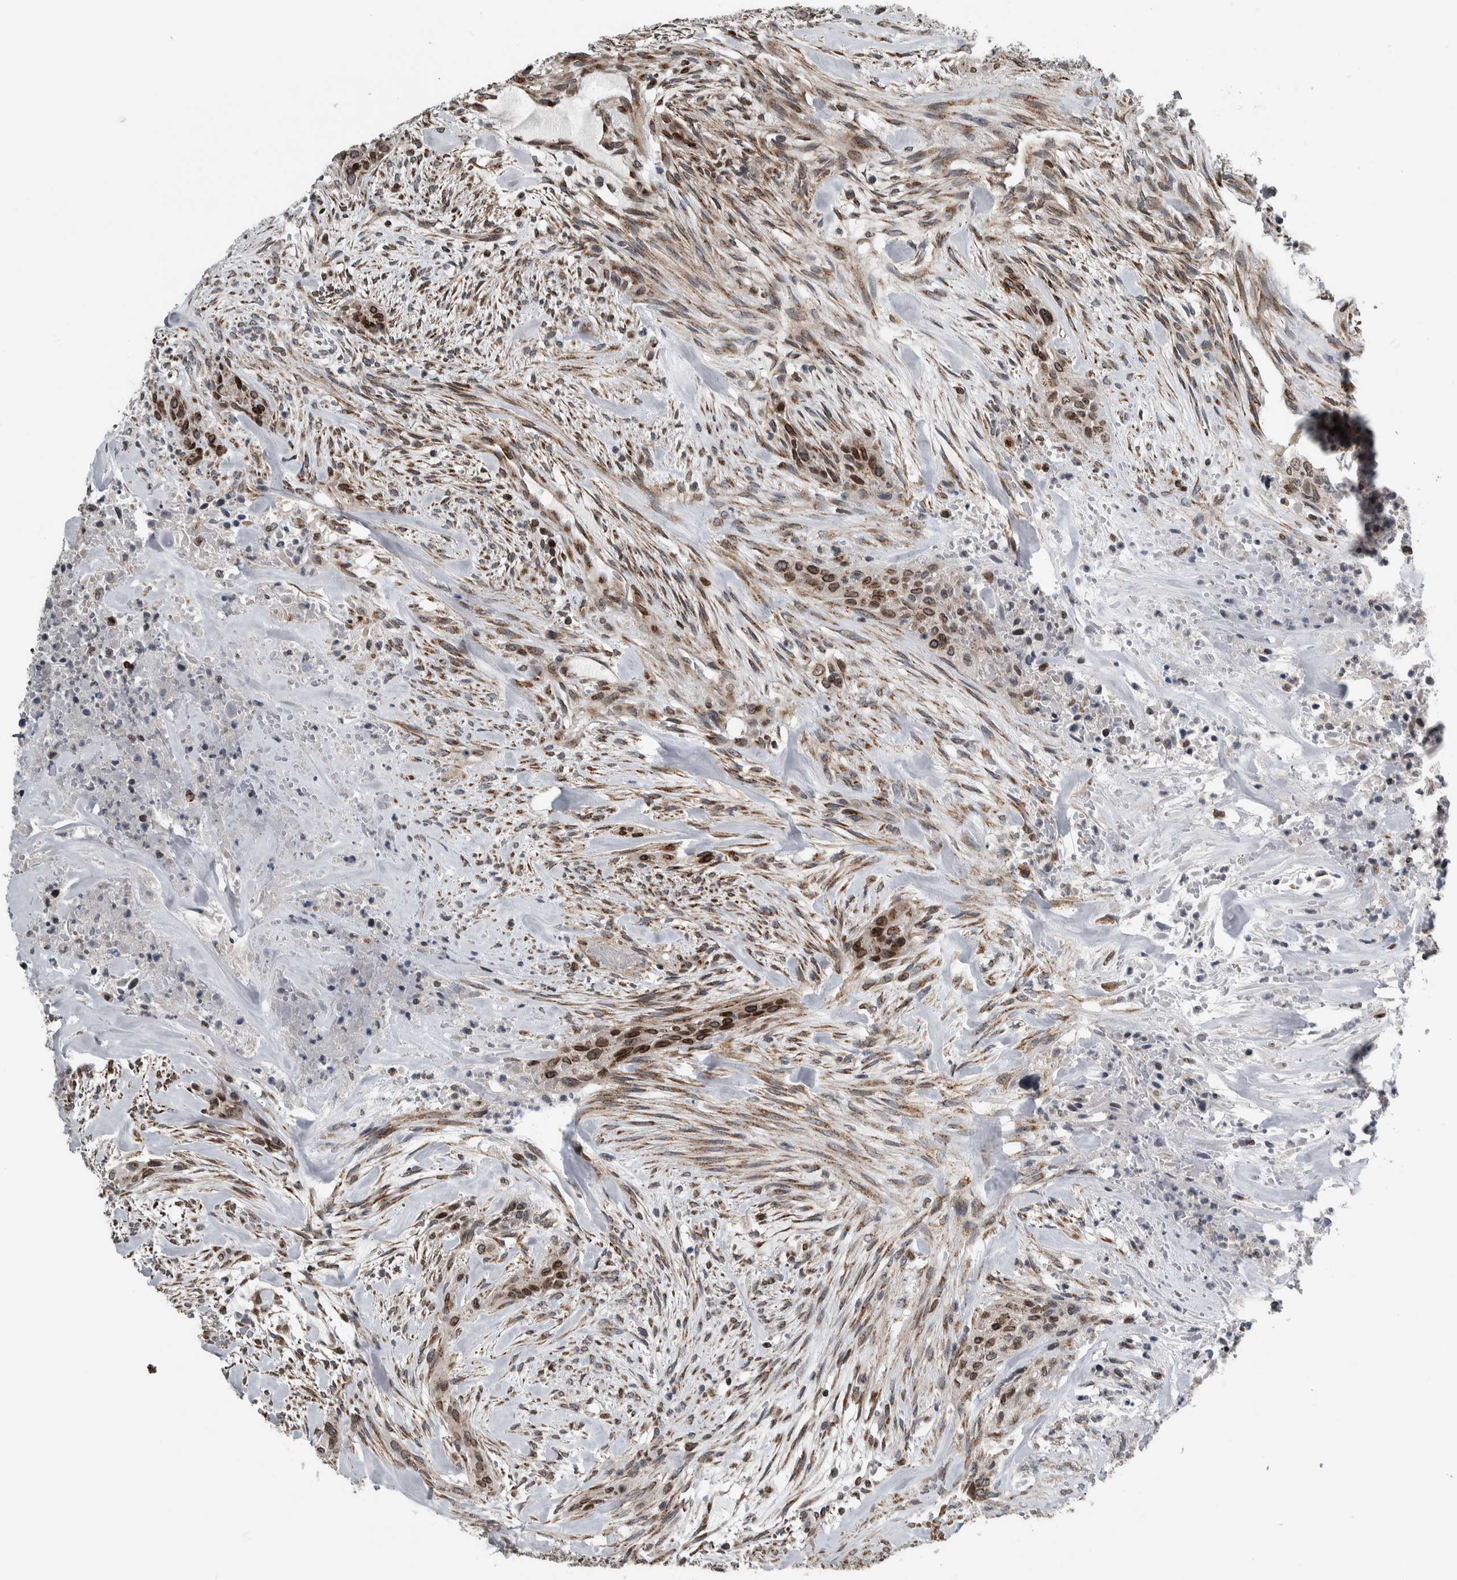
{"staining": {"intensity": "moderate", "quantity": ">75%", "location": "cytoplasmic/membranous,nuclear"}, "tissue": "urothelial cancer", "cell_type": "Tumor cells", "image_type": "cancer", "snomed": [{"axis": "morphology", "description": "Urothelial carcinoma, High grade"}, {"axis": "topography", "description": "Urinary bladder"}], "caption": "DAB (3,3'-diaminobenzidine) immunohistochemical staining of urothelial cancer shows moderate cytoplasmic/membranous and nuclear protein expression in approximately >75% of tumor cells. The staining is performed using DAB (3,3'-diaminobenzidine) brown chromogen to label protein expression. The nuclei are counter-stained blue using hematoxylin.", "gene": "FAM135B", "patient": {"sex": "male", "age": 35}}